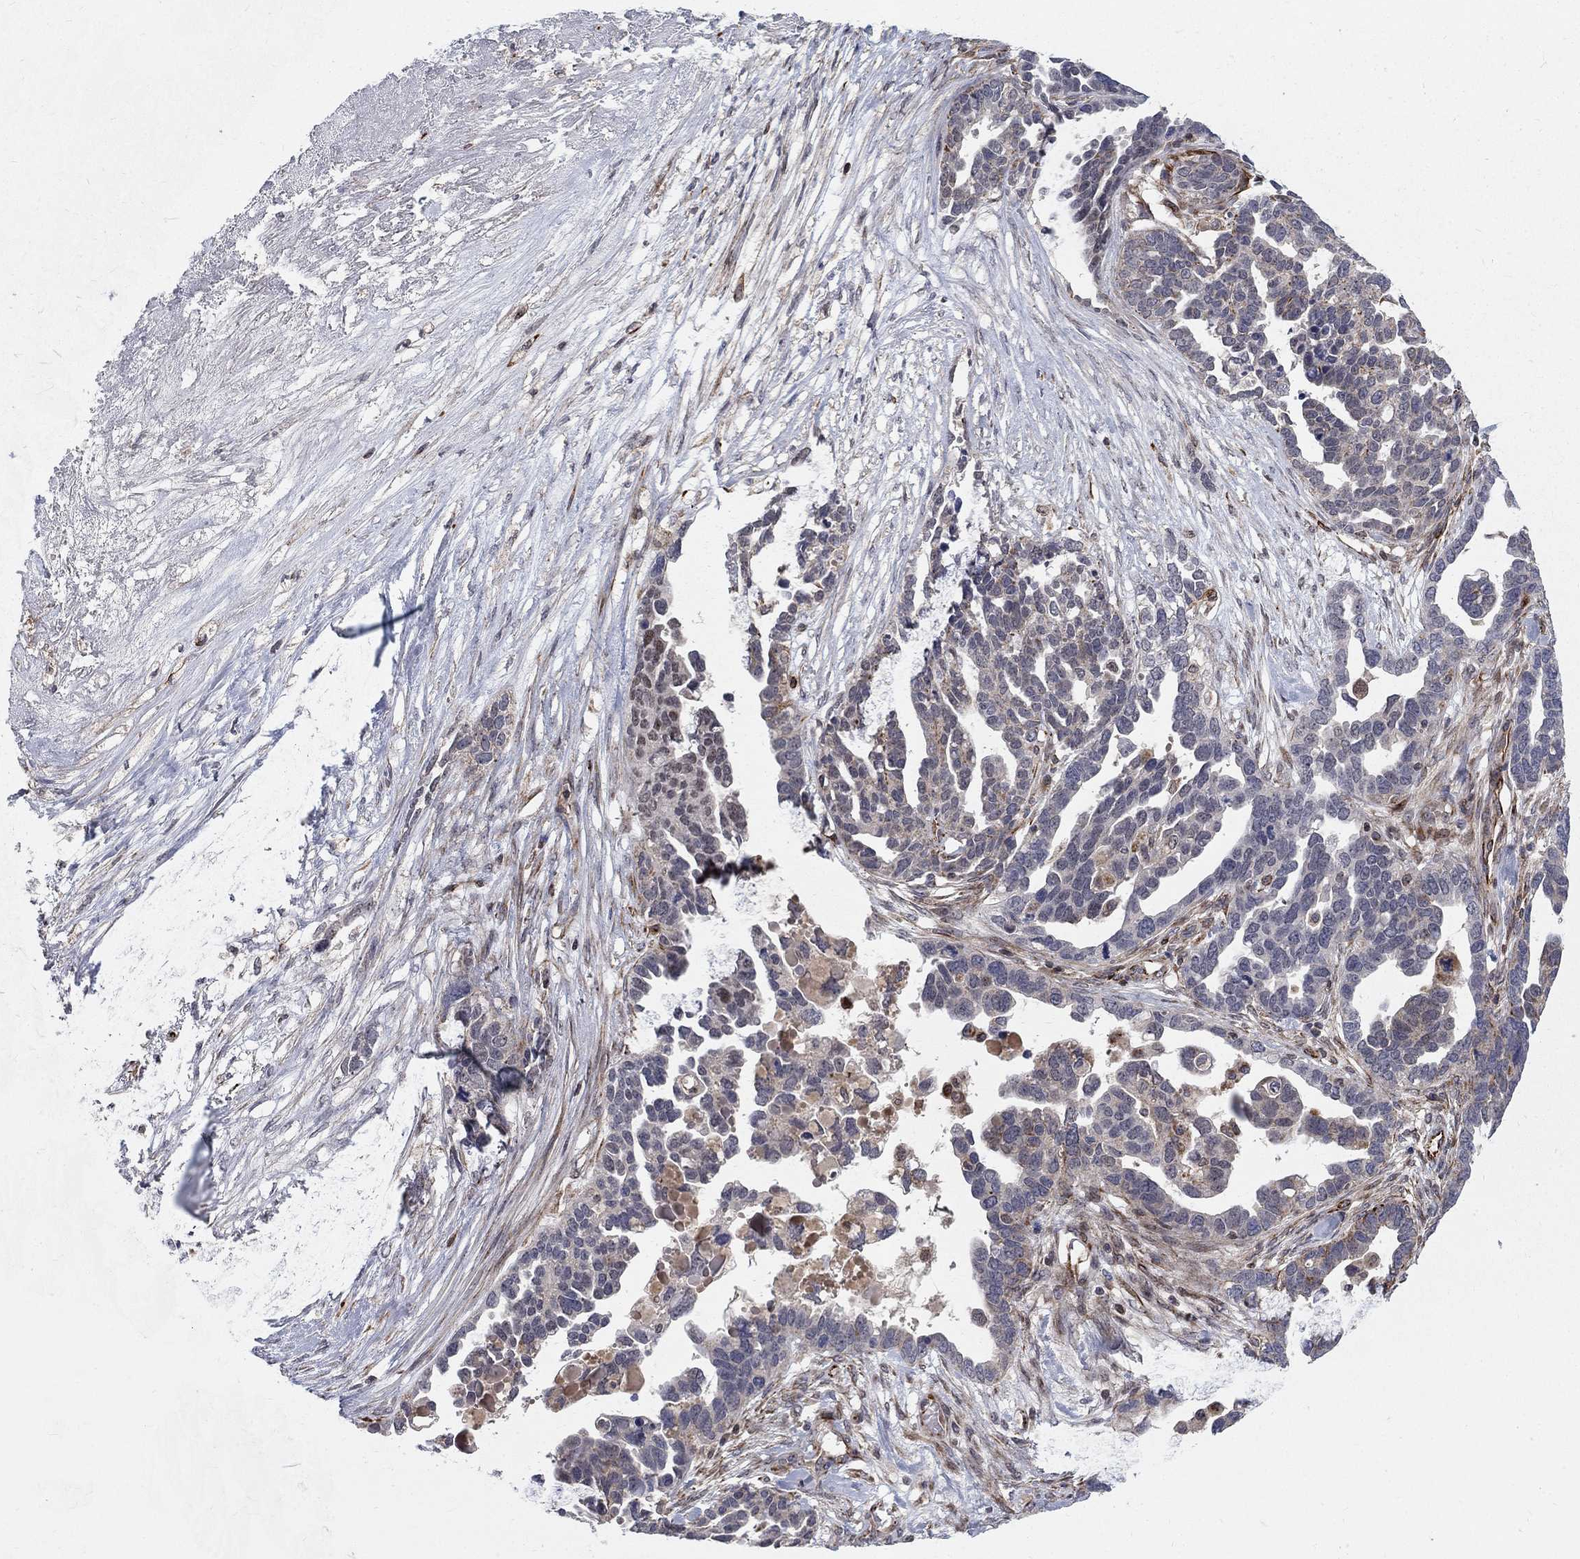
{"staining": {"intensity": "weak", "quantity": "<25%", "location": "nuclear"}, "tissue": "ovarian cancer", "cell_type": "Tumor cells", "image_type": "cancer", "snomed": [{"axis": "morphology", "description": "Cystadenocarcinoma, serous, NOS"}, {"axis": "topography", "description": "Ovary"}], "caption": "A histopathology image of ovarian serous cystadenocarcinoma stained for a protein shows no brown staining in tumor cells. (Stains: DAB (3,3'-diaminobenzidine) immunohistochemistry with hematoxylin counter stain, Microscopy: brightfield microscopy at high magnification).", "gene": "MSRA", "patient": {"sex": "female", "age": 54}}